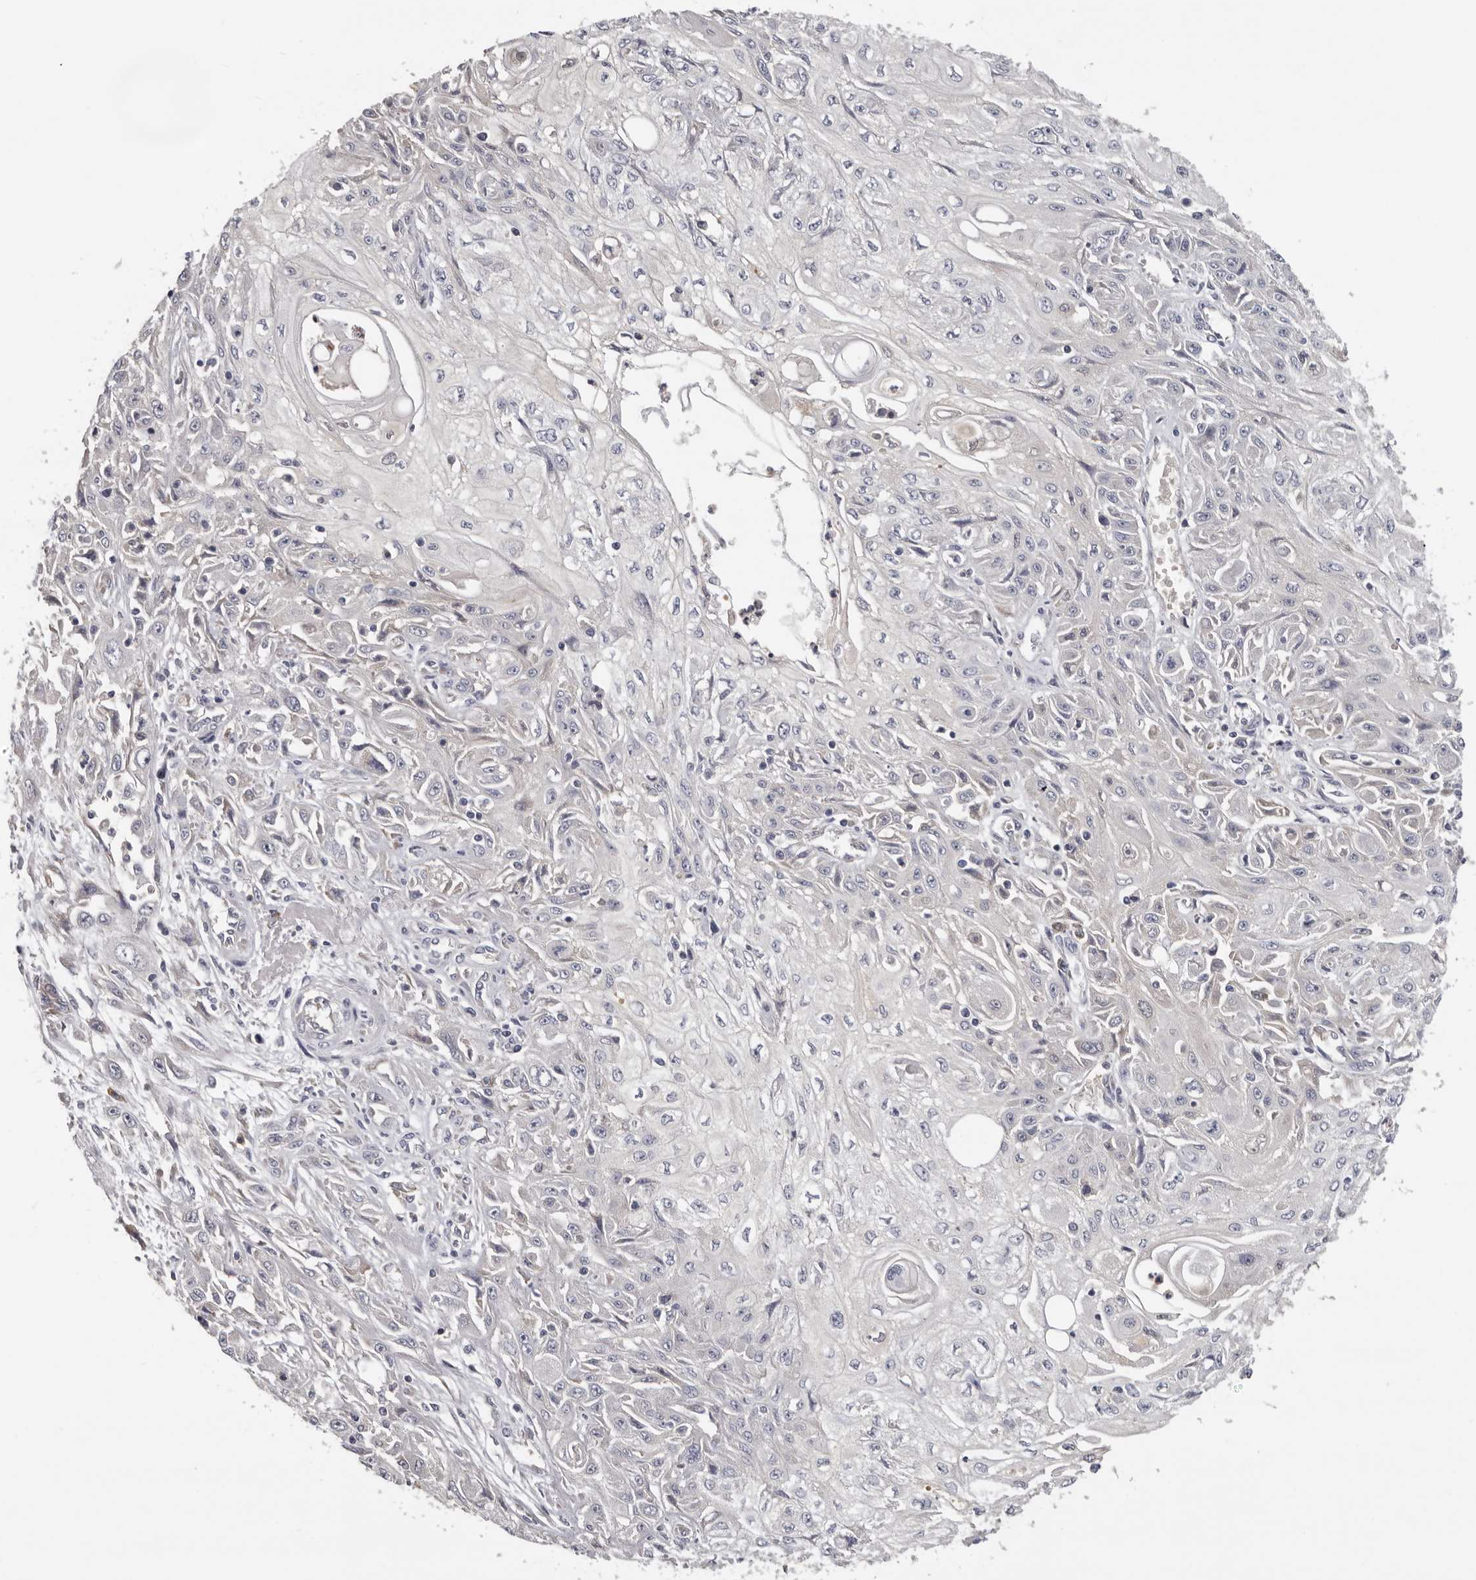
{"staining": {"intensity": "negative", "quantity": "none", "location": "none"}, "tissue": "skin cancer", "cell_type": "Tumor cells", "image_type": "cancer", "snomed": [{"axis": "morphology", "description": "Squamous cell carcinoma, NOS"}, {"axis": "morphology", "description": "Squamous cell carcinoma, metastatic, NOS"}, {"axis": "topography", "description": "Skin"}, {"axis": "topography", "description": "Lymph node"}], "caption": "This is an immunohistochemistry histopathology image of skin cancer (metastatic squamous cell carcinoma). There is no positivity in tumor cells.", "gene": "KIF2B", "patient": {"sex": "male", "age": 75}}